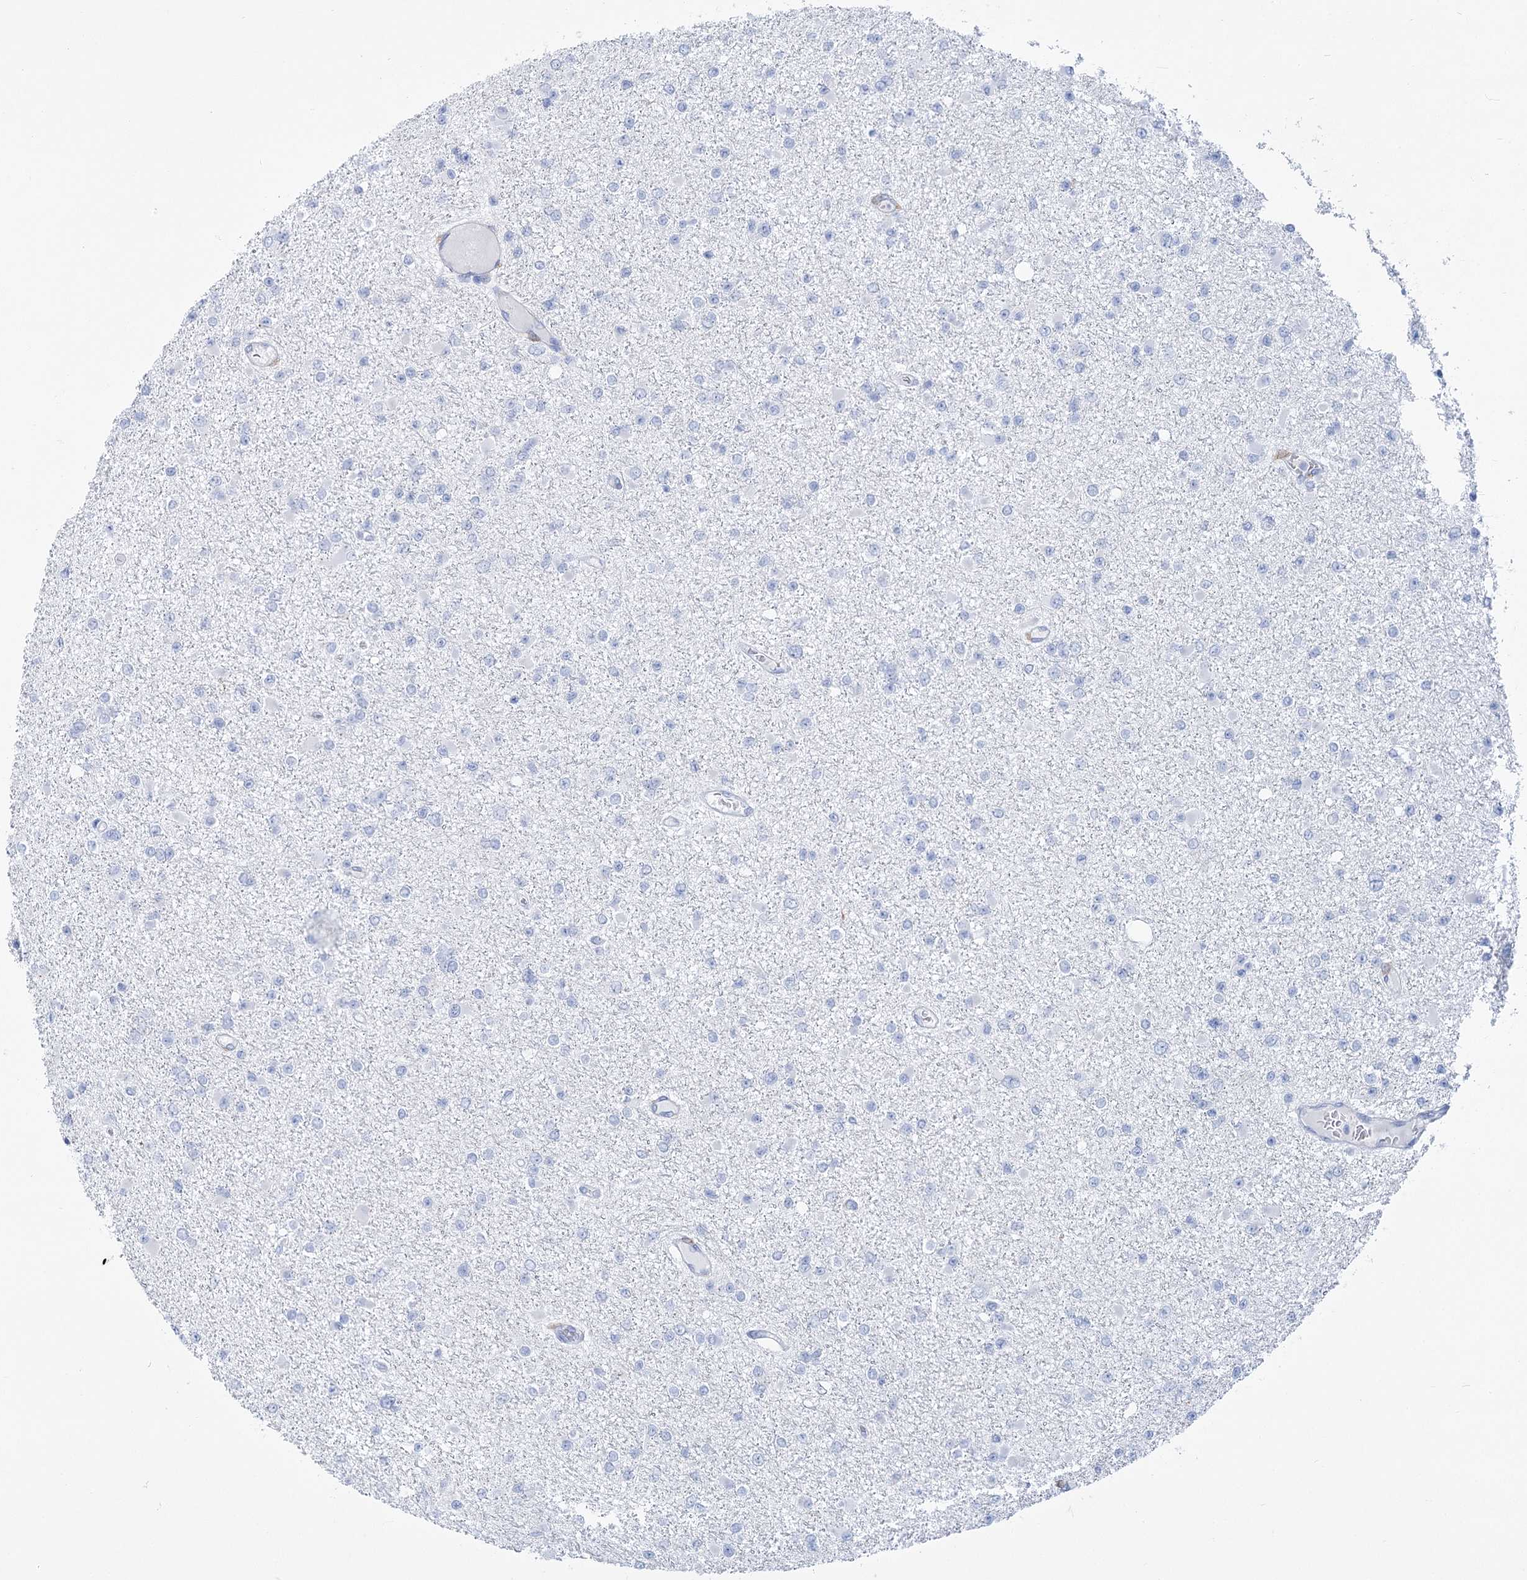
{"staining": {"intensity": "negative", "quantity": "none", "location": "none"}, "tissue": "glioma", "cell_type": "Tumor cells", "image_type": "cancer", "snomed": [{"axis": "morphology", "description": "Glioma, malignant, Low grade"}, {"axis": "topography", "description": "Brain"}], "caption": "High magnification brightfield microscopy of glioma stained with DAB (3,3'-diaminobenzidine) (brown) and counterstained with hematoxylin (blue): tumor cells show no significant staining.", "gene": "PCDHA1", "patient": {"sex": "female", "age": 22}}